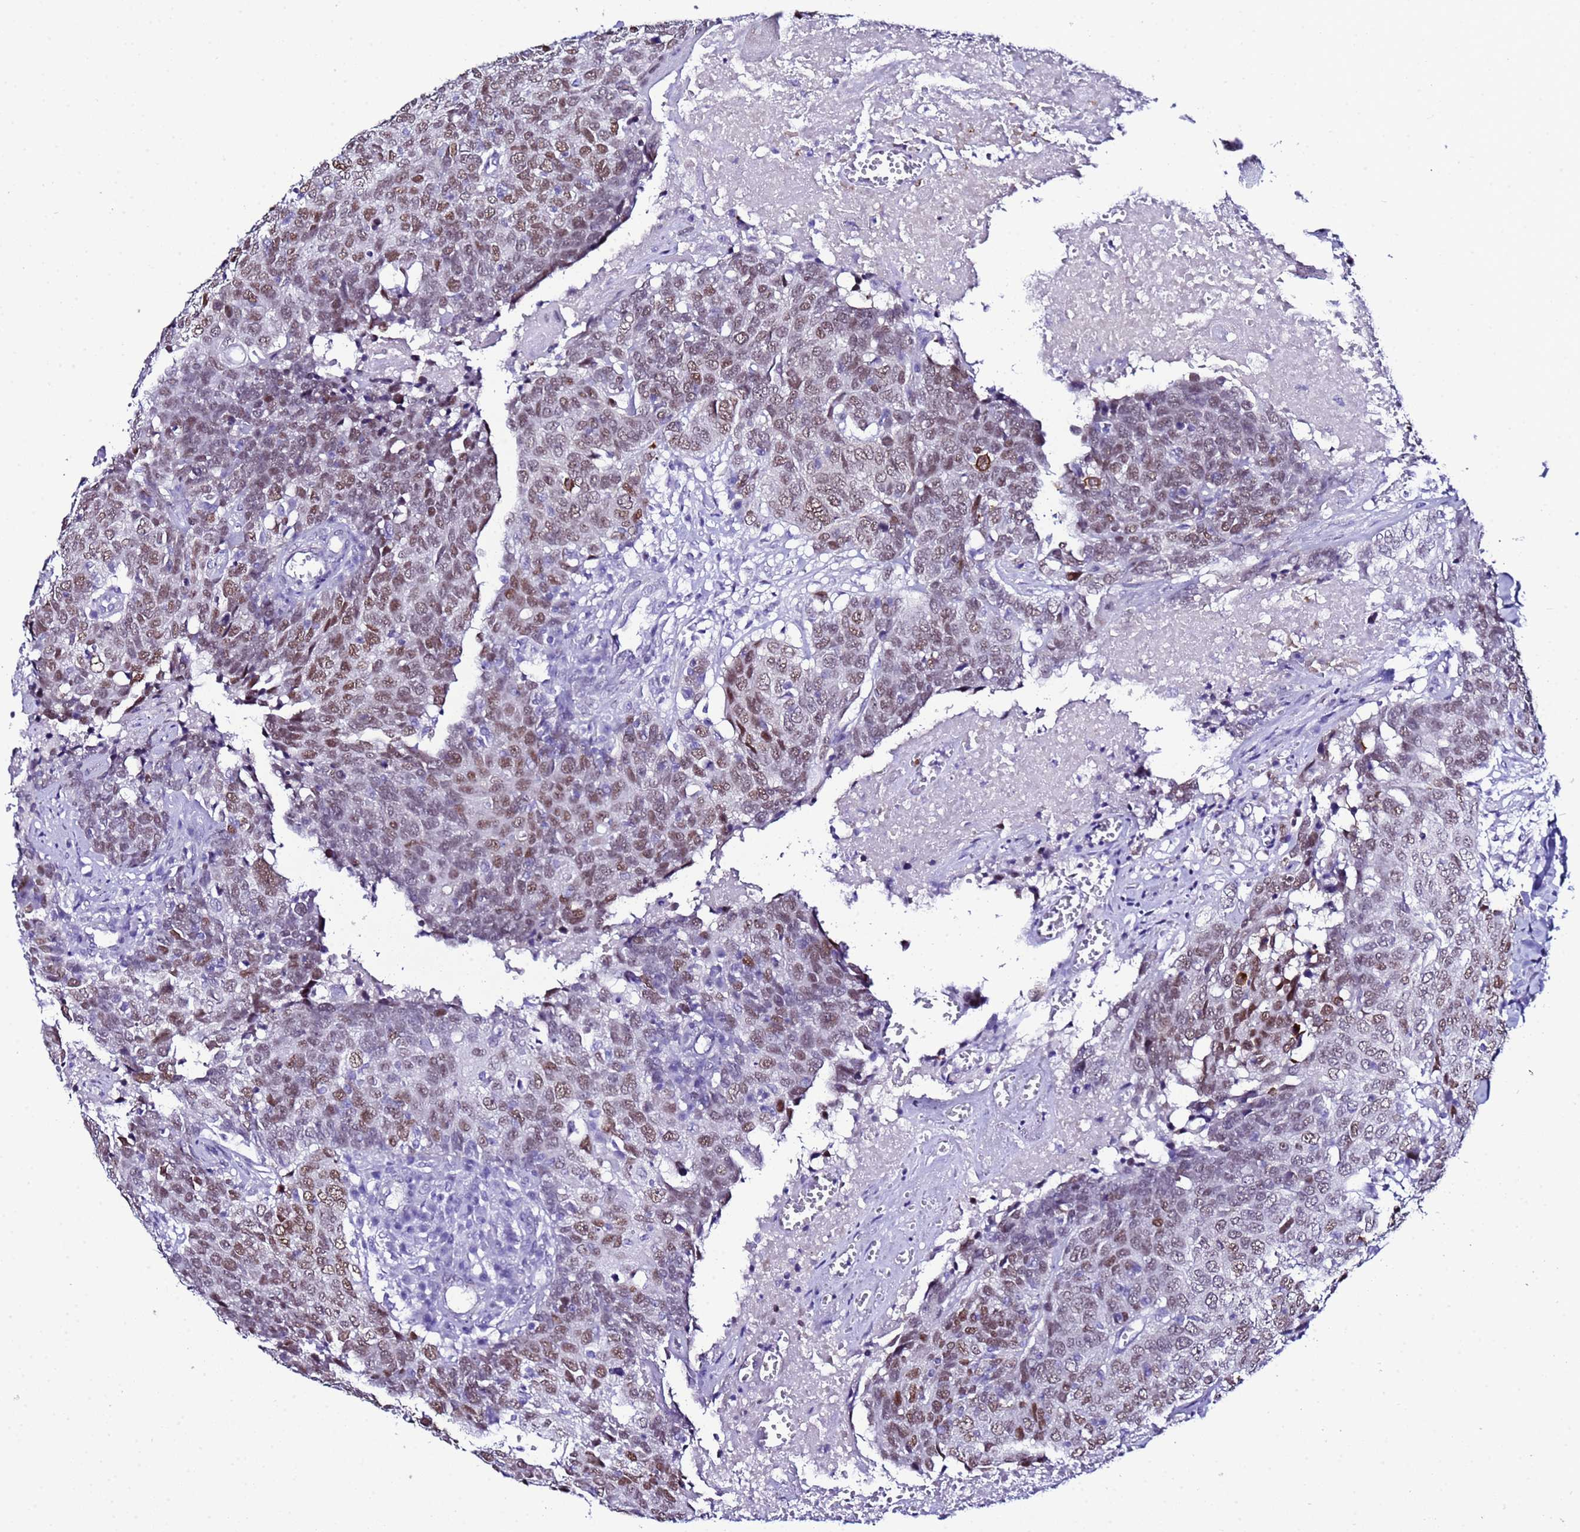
{"staining": {"intensity": "moderate", "quantity": ">75%", "location": "nuclear"}, "tissue": "head and neck cancer", "cell_type": "Tumor cells", "image_type": "cancer", "snomed": [{"axis": "morphology", "description": "Squamous cell carcinoma, NOS"}, {"axis": "topography", "description": "Head-Neck"}], "caption": "Immunohistochemistry photomicrograph of neoplastic tissue: human squamous cell carcinoma (head and neck) stained using immunohistochemistry (IHC) shows medium levels of moderate protein expression localized specifically in the nuclear of tumor cells, appearing as a nuclear brown color.", "gene": "BCL7A", "patient": {"sex": "male", "age": 66}}